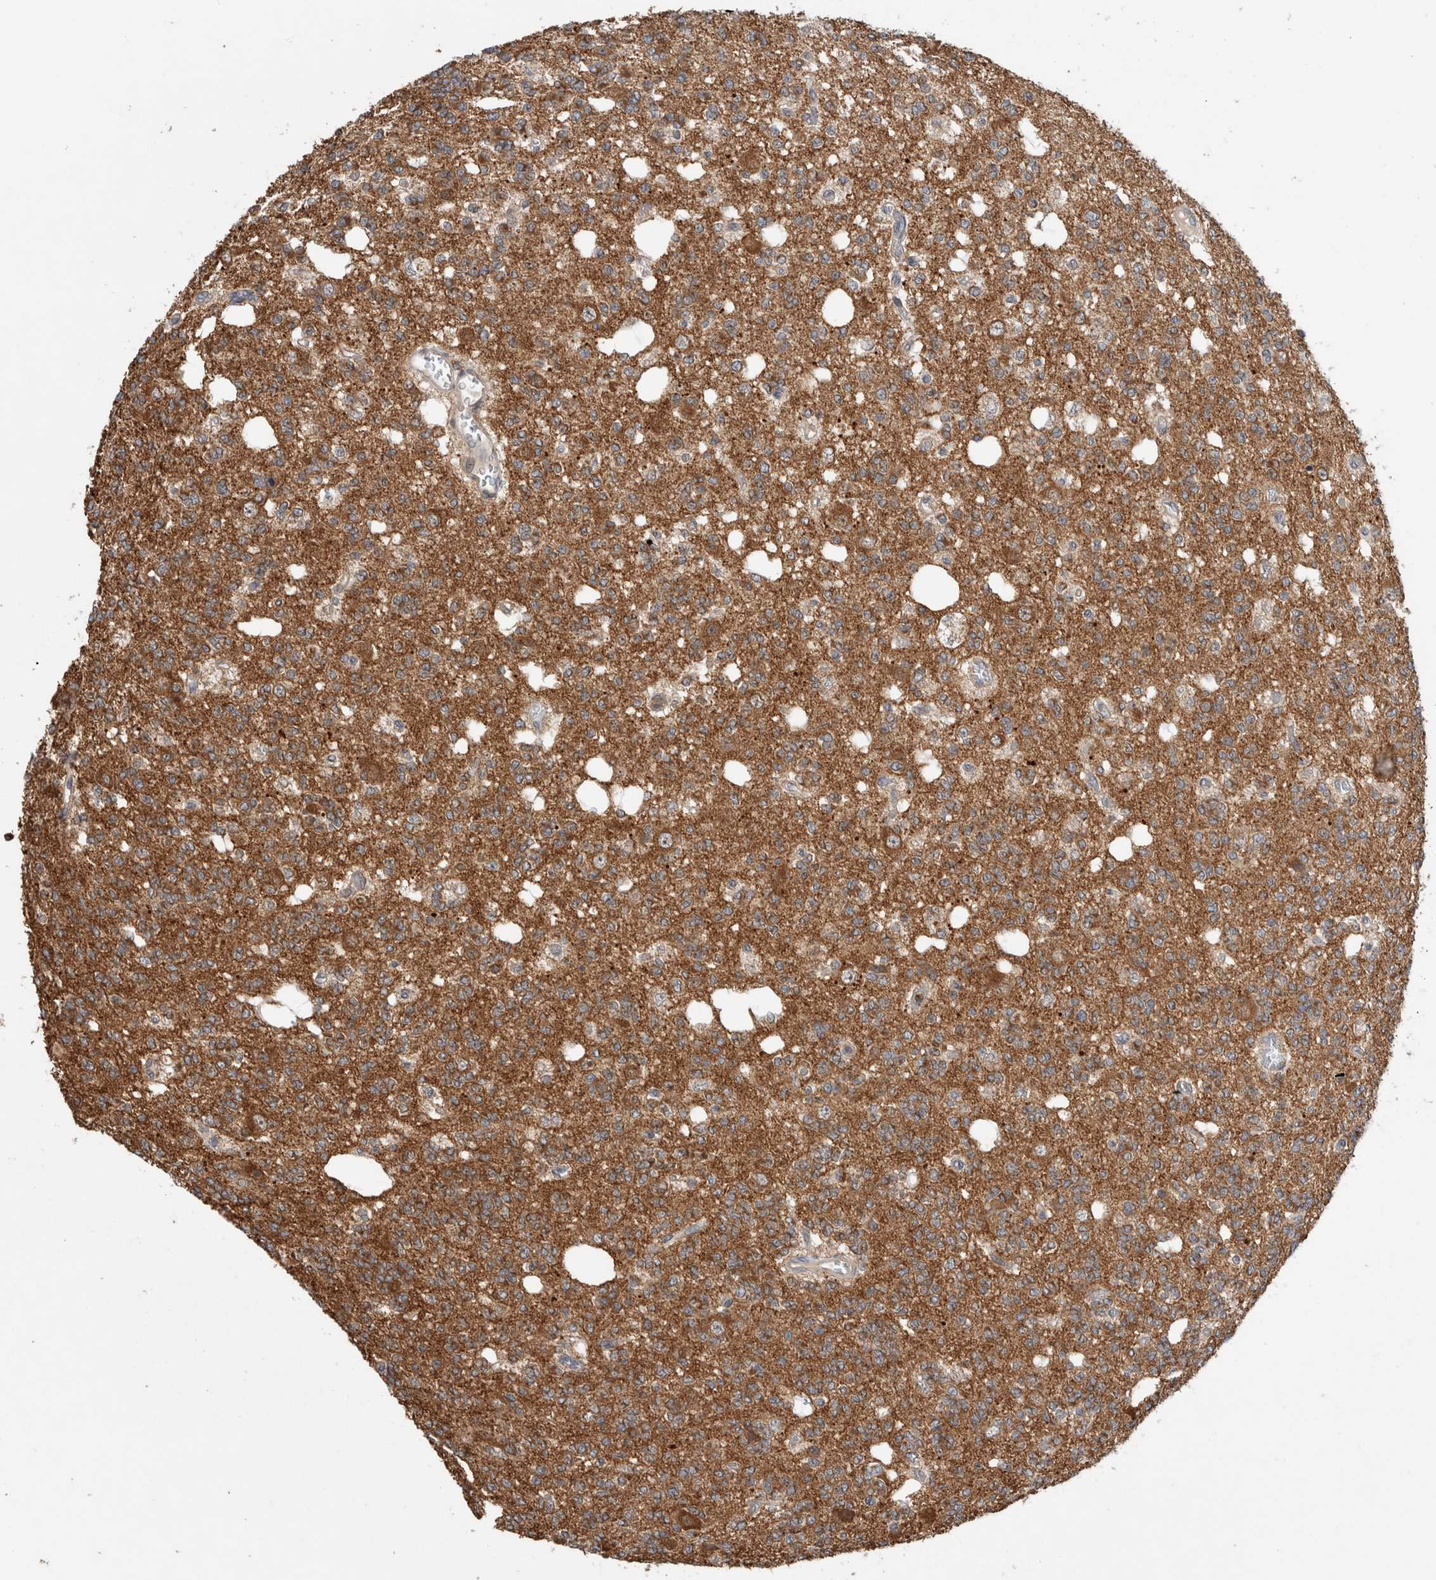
{"staining": {"intensity": "moderate", "quantity": ">75%", "location": "cytoplasmic/membranous"}, "tissue": "glioma", "cell_type": "Tumor cells", "image_type": "cancer", "snomed": [{"axis": "morphology", "description": "Glioma, malignant, Low grade"}, {"axis": "topography", "description": "Brain"}], "caption": "This is a micrograph of immunohistochemistry staining of glioma, which shows moderate positivity in the cytoplasmic/membranous of tumor cells.", "gene": "ADGRL3", "patient": {"sex": "male", "age": 38}}